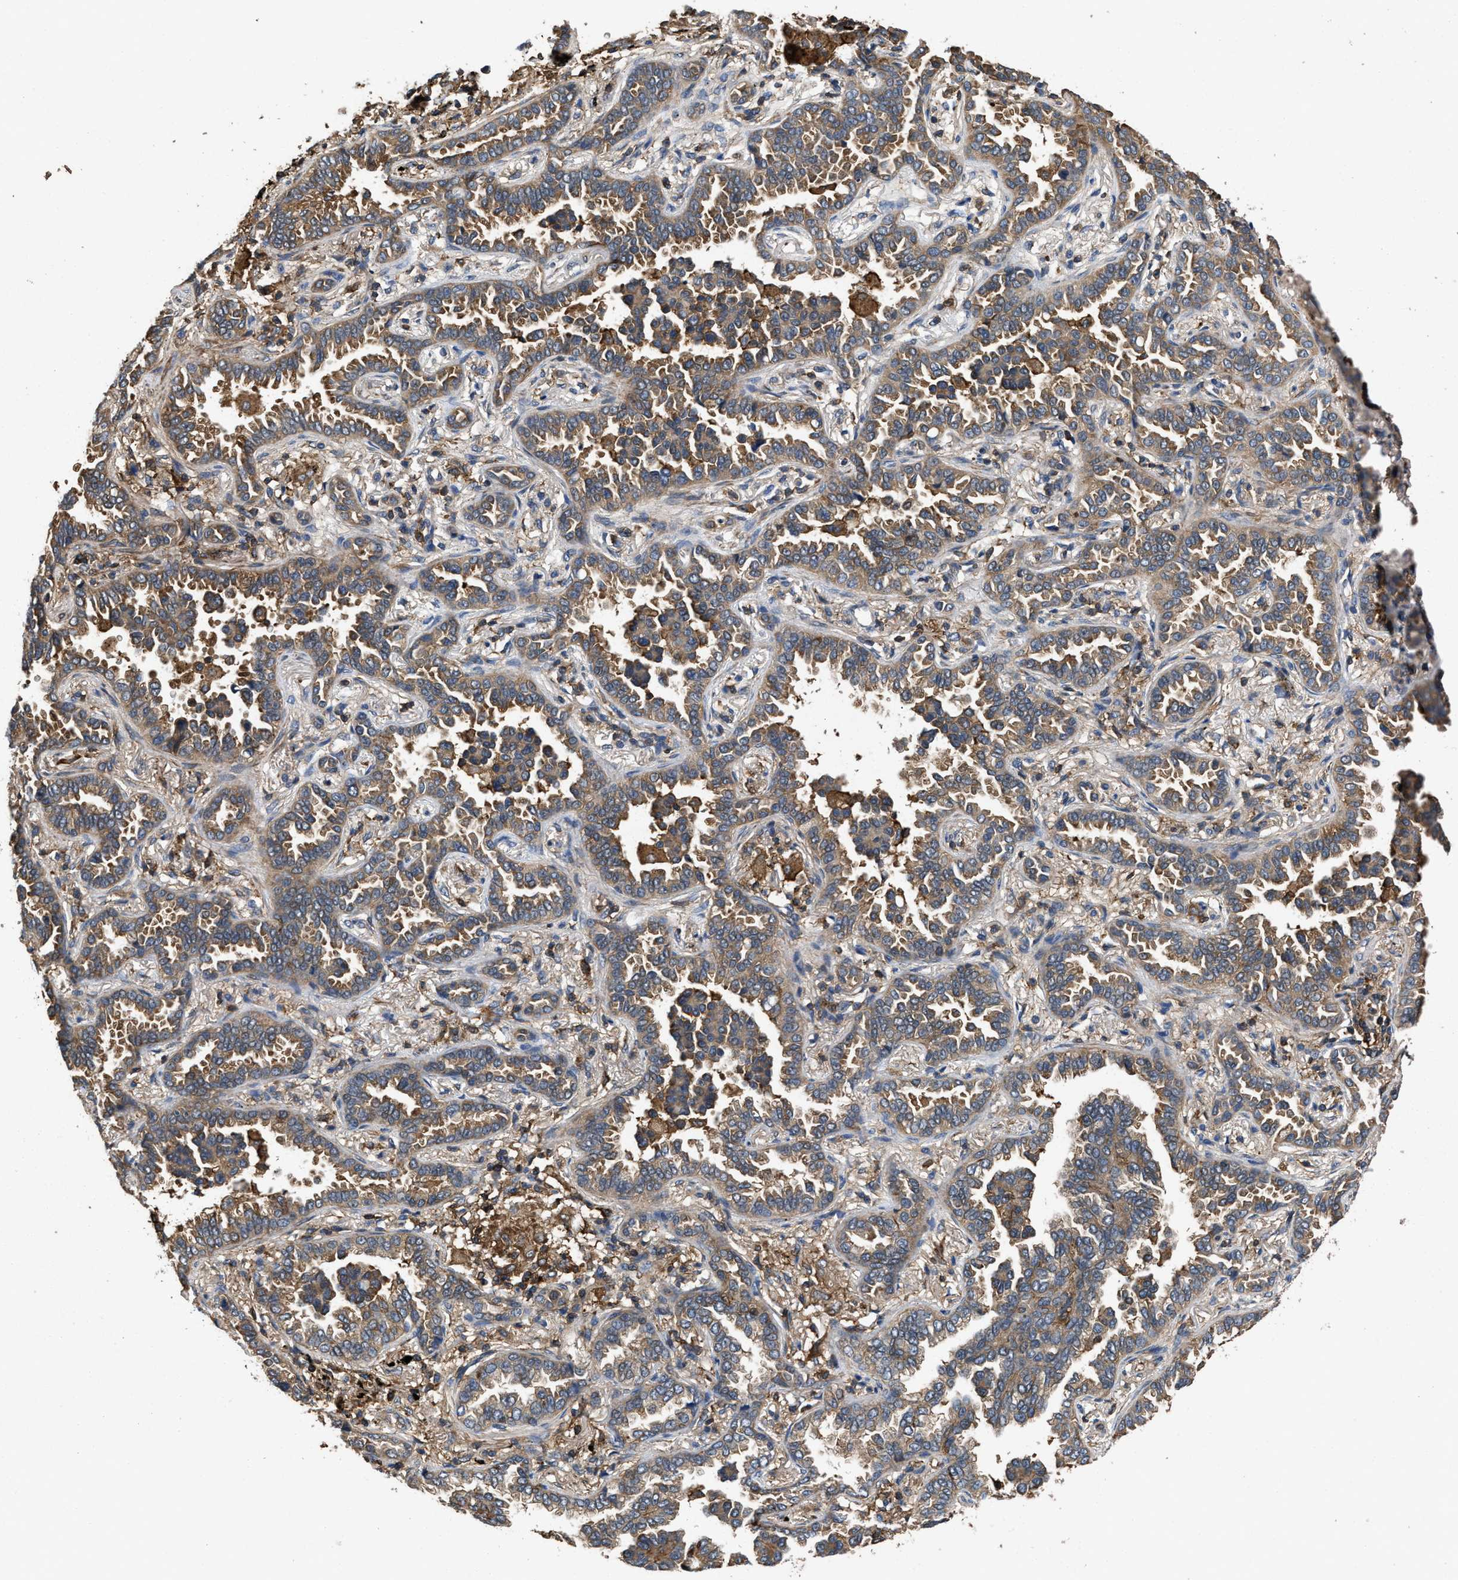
{"staining": {"intensity": "moderate", "quantity": ">75%", "location": "cytoplasmic/membranous"}, "tissue": "lung cancer", "cell_type": "Tumor cells", "image_type": "cancer", "snomed": [{"axis": "morphology", "description": "Normal tissue, NOS"}, {"axis": "morphology", "description": "Adenocarcinoma, NOS"}, {"axis": "topography", "description": "Lung"}], "caption": "Protein staining displays moderate cytoplasmic/membranous staining in approximately >75% of tumor cells in lung adenocarcinoma. The staining is performed using DAB (3,3'-diaminobenzidine) brown chromogen to label protein expression. The nuclei are counter-stained blue using hematoxylin.", "gene": "LINGO2", "patient": {"sex": "male", "age": 59}}